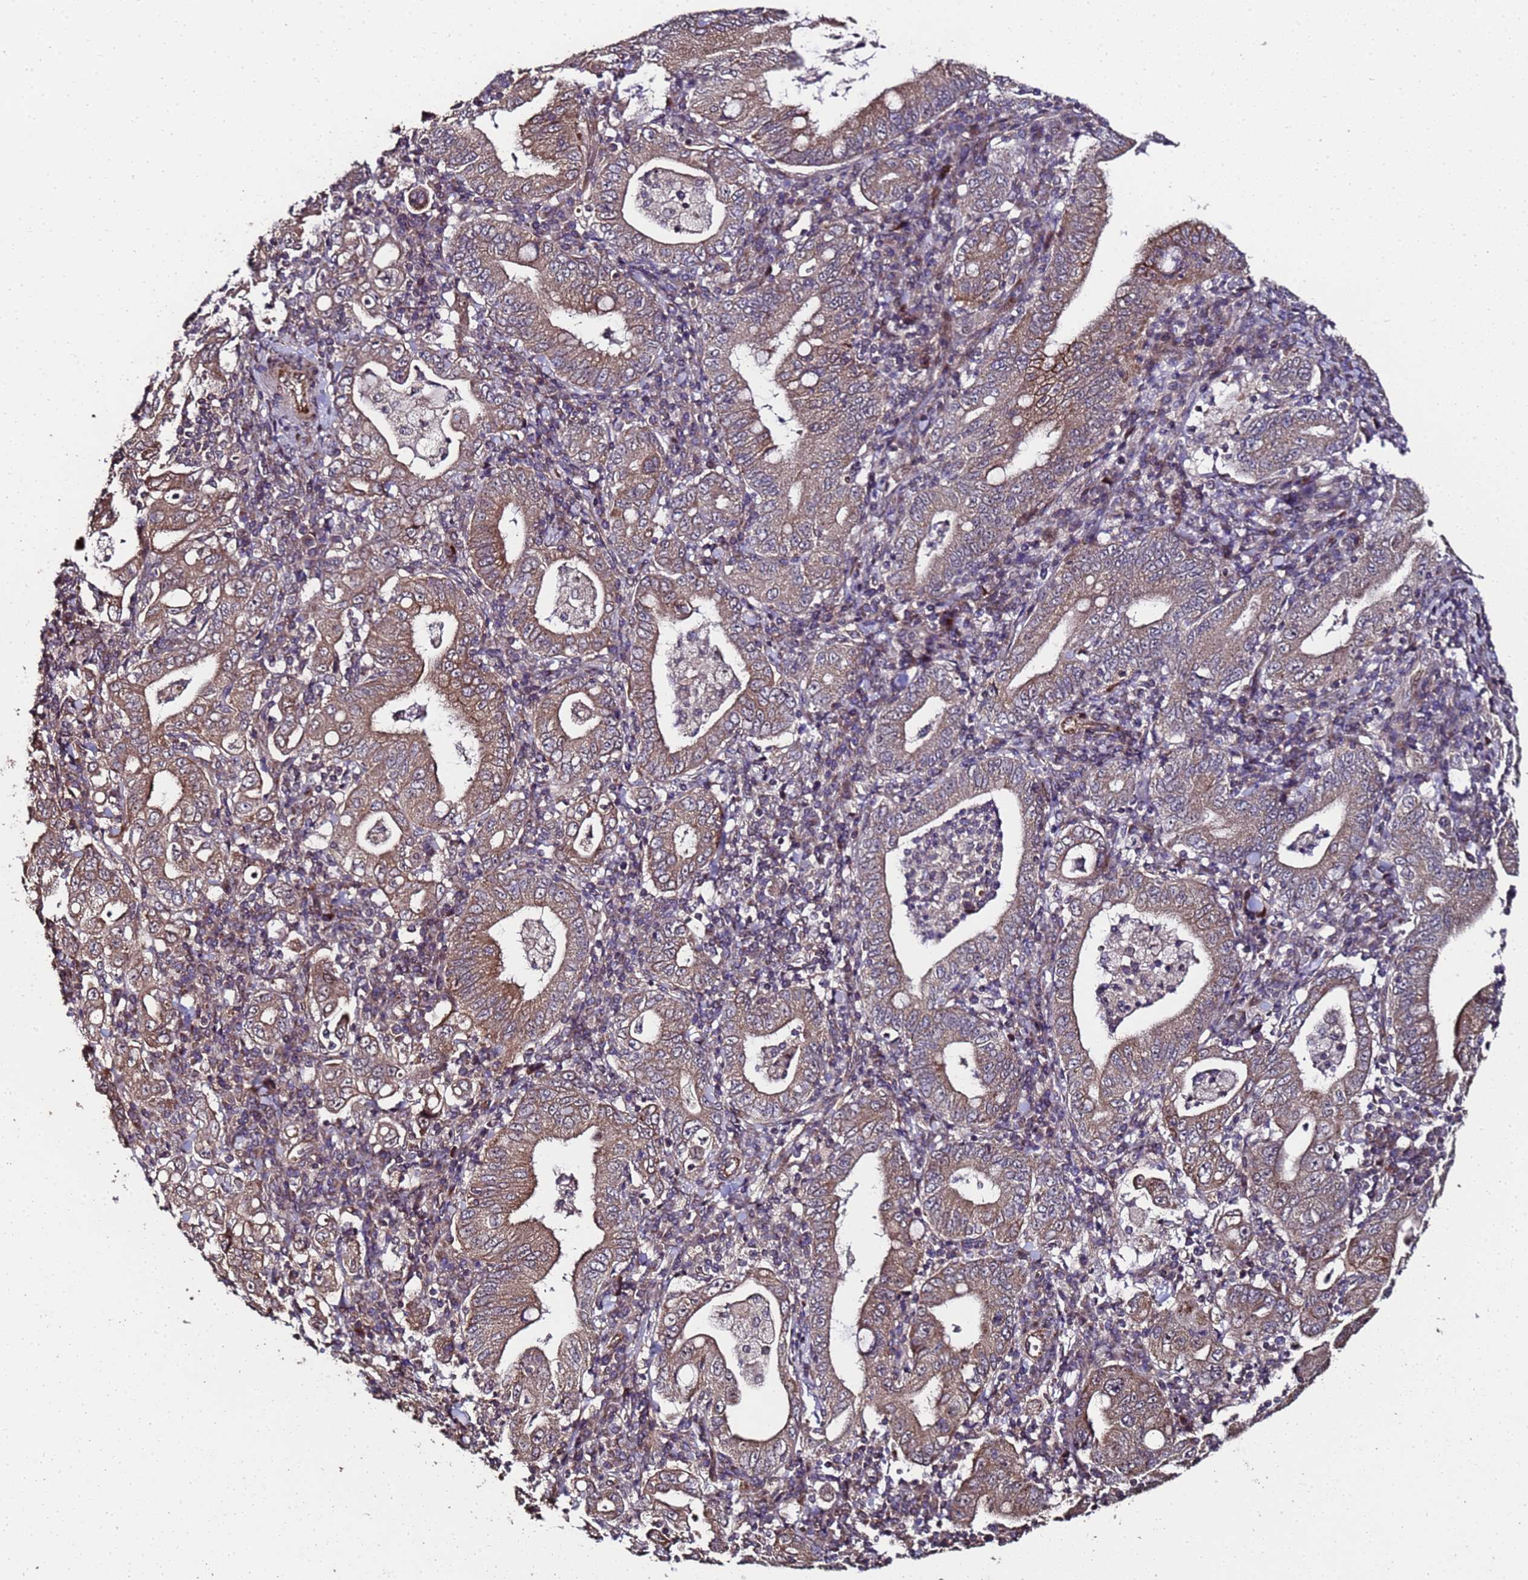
{"staining": {"intensity": "moderate", "quantity": ">75%", "location": "cytoplasmic/membranous"}, "tissue": "stomach cancer", "cell_type": "Tumor cells", "image_type": "cancer", "snomed": [{"axis": "morphology", "description": "Normal tissue, NOS"}, {"axis": "morphology", "description": "Adenocarcinoma, NOS"}, {"axis": "topography", "description": "Esophagus"}, {"axis": "topography", "description": "Stomach, upper"}, {"axis": "topography", "description": "Peripheral nerve tissue"}], "caption": "Immunohistochemical staining of human stomach cancer (adenocarcinoma) demonstrates medium levels of moderate cytoplasmic/membranous expression in approximately >75% of tumor cells. (Stains: DAB in brown, nuclei in blue, Microscopy: brightfield microscopy at high magnification).", "gene": "PRODH", "patient": {"sex": "male", "age": 62}}